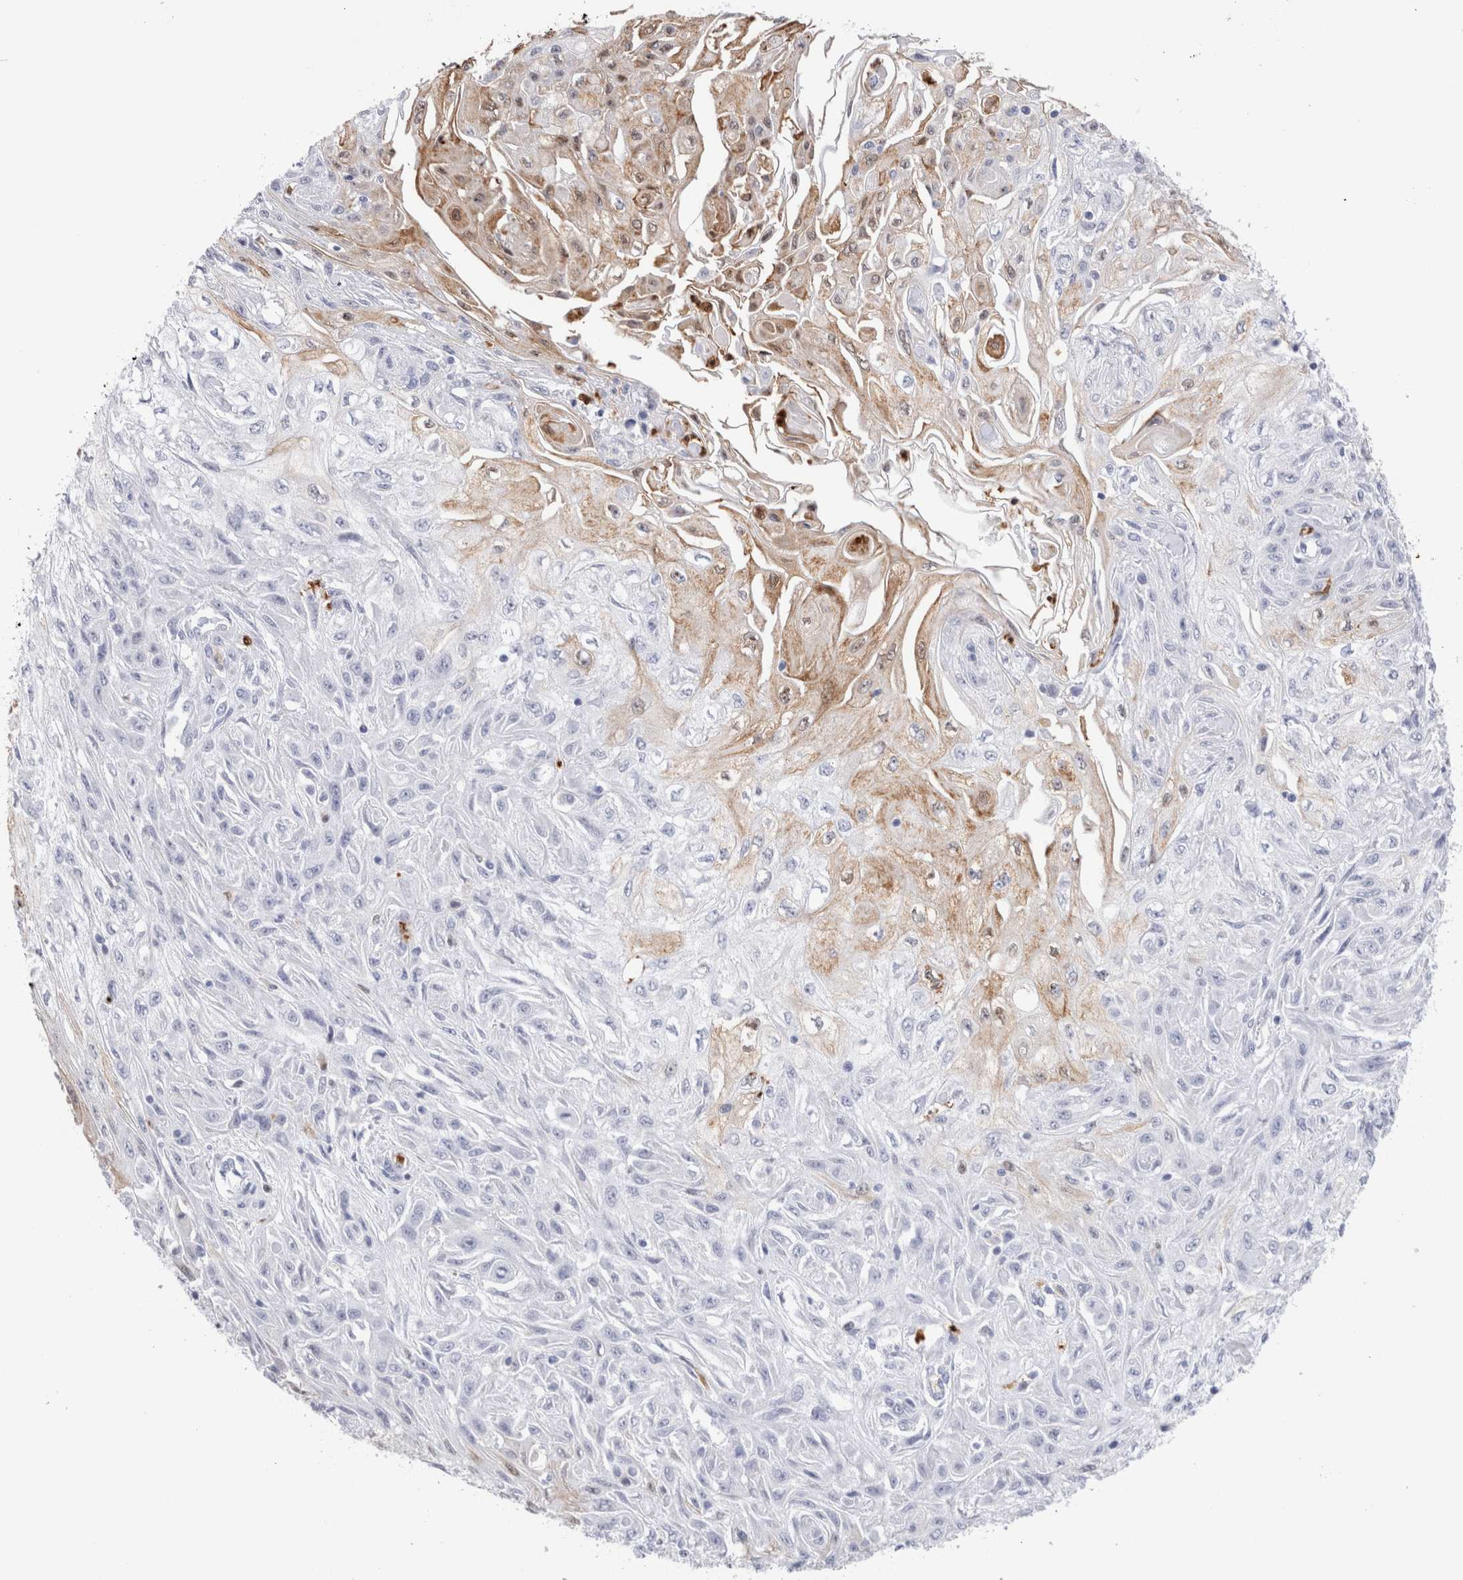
{"staining": {"intensity": "moderate", "quantity": "<25%", "location": "cytoplasmic/membranous"}, "tissue": "skin cancer", "cell_type": "Tumor cells", "image_type": "cancer", "snomed": [{"axis": "morphology", "description": "Squamous cell carcinoma, NOS"}, {"axis": "morphology", "description": "Squamous cell carcinoma, metastatic, NOS"}, {"axis": "topography", "description": "Skin"}, {"axis": "topography", "description": "Lymph node"}], "caption": "Metastatic squamous cell carcinoma (skin) stained with a brown dye reveals moderate cytoplasmic/membranous positive positivity in about <25% of tumor cells.", "gene": "SLC10A5", "patient": {"sex": "male", "age": 75}}